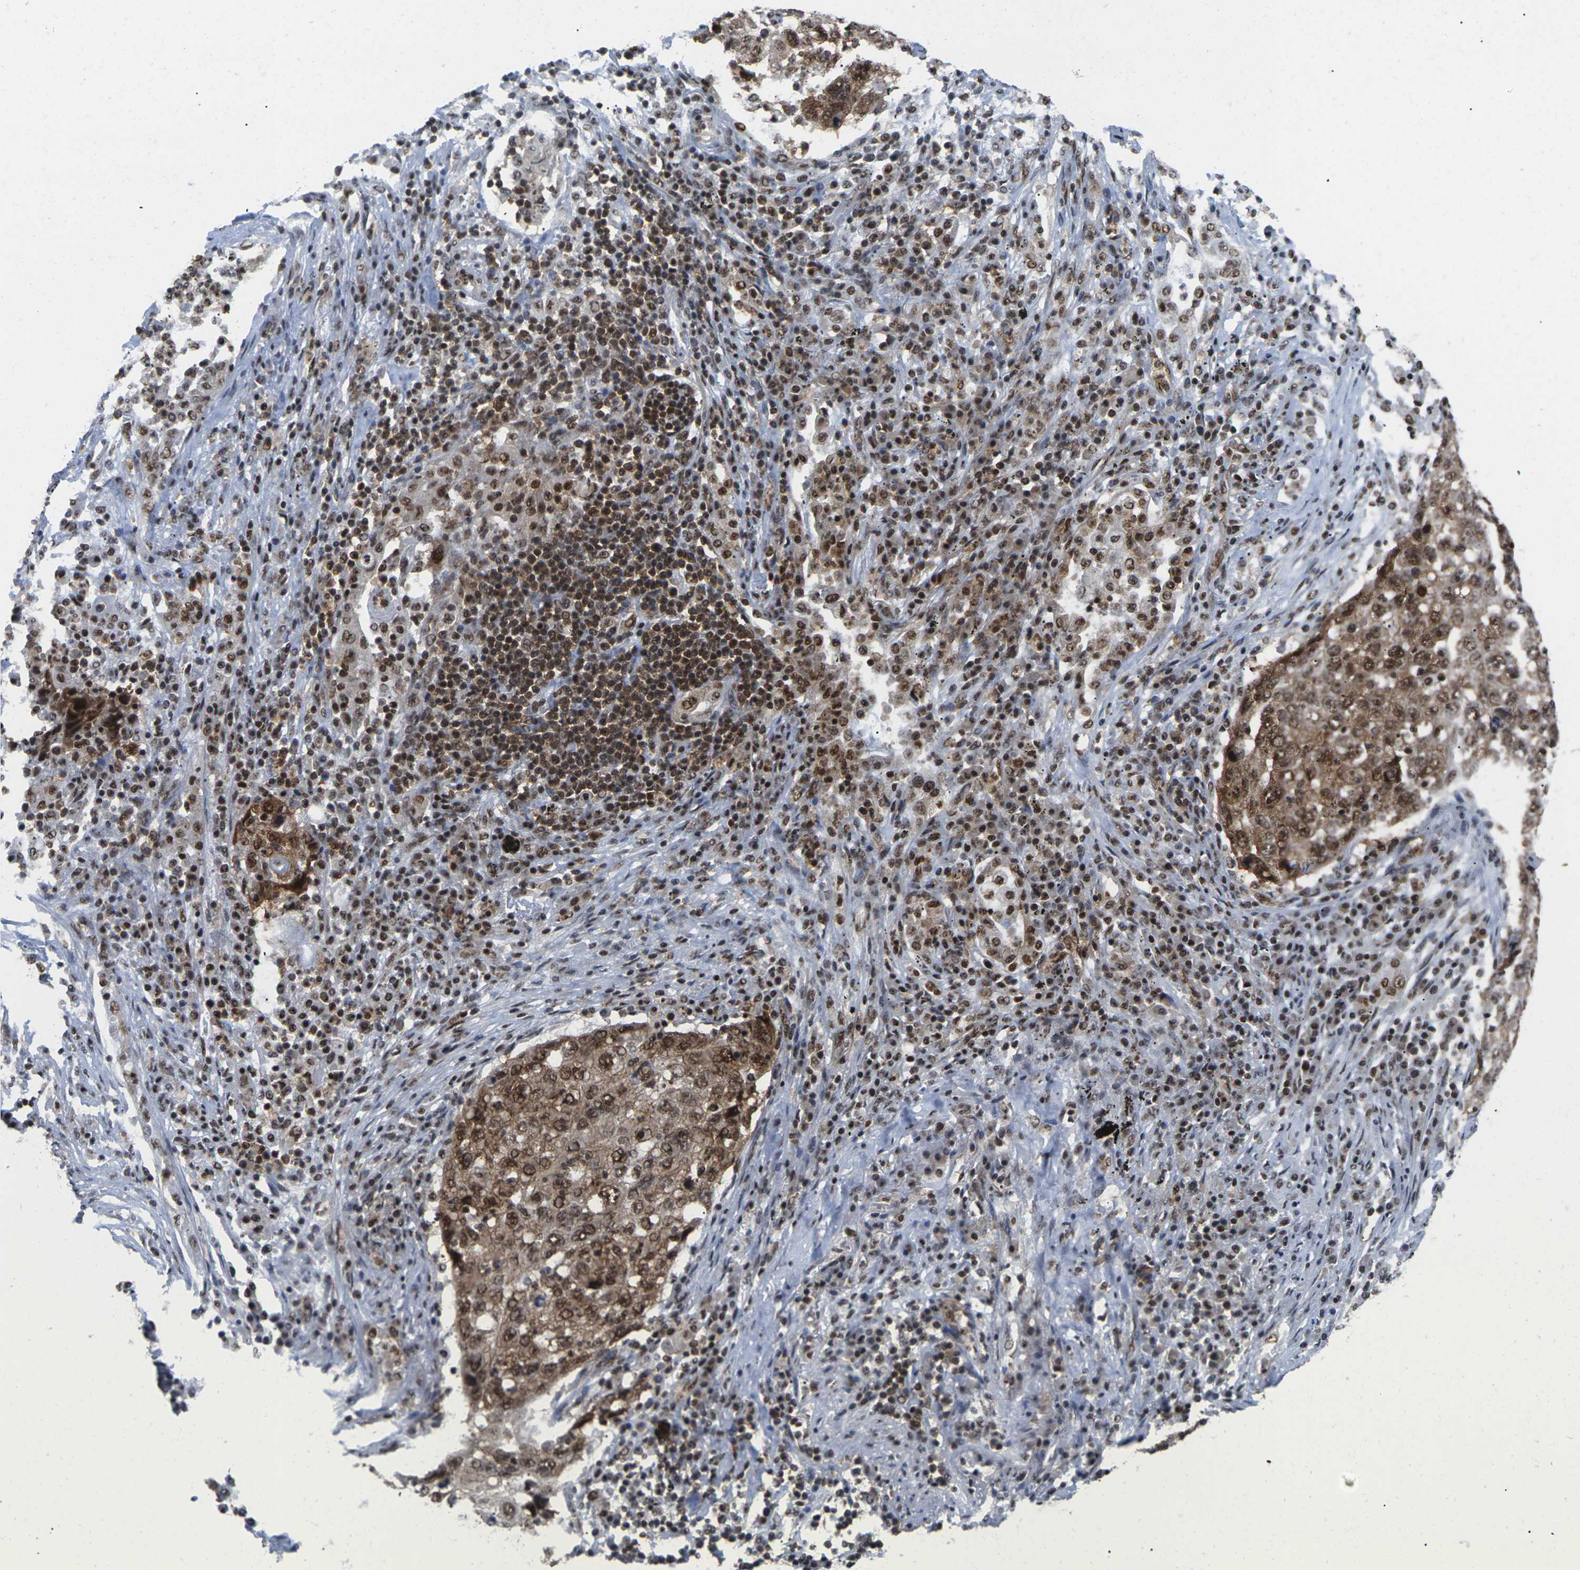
{"staining": {"intensity": "moderate", "quantity": ">75%", "location": "cytoplasmic/membranous,nuclear"}, "tissue": "lung cancer", "cell_type": "Tumor cells", "image_type": "cancer", "snomed": [{"axis": "morphology", "description": "Squamous cell carcinoma, NOS"}, {"axis": "topography", "description": "Lung"}], "caption": "Squamous cell carcinoma (lung) stained for a protein (brown) exhibits moderate cytoplasmic/membranous and nuclear positive positivity in about >75% of tumor cells.", "gene": "MAGOH", "patient": {"sex": "female", "age": 63}}